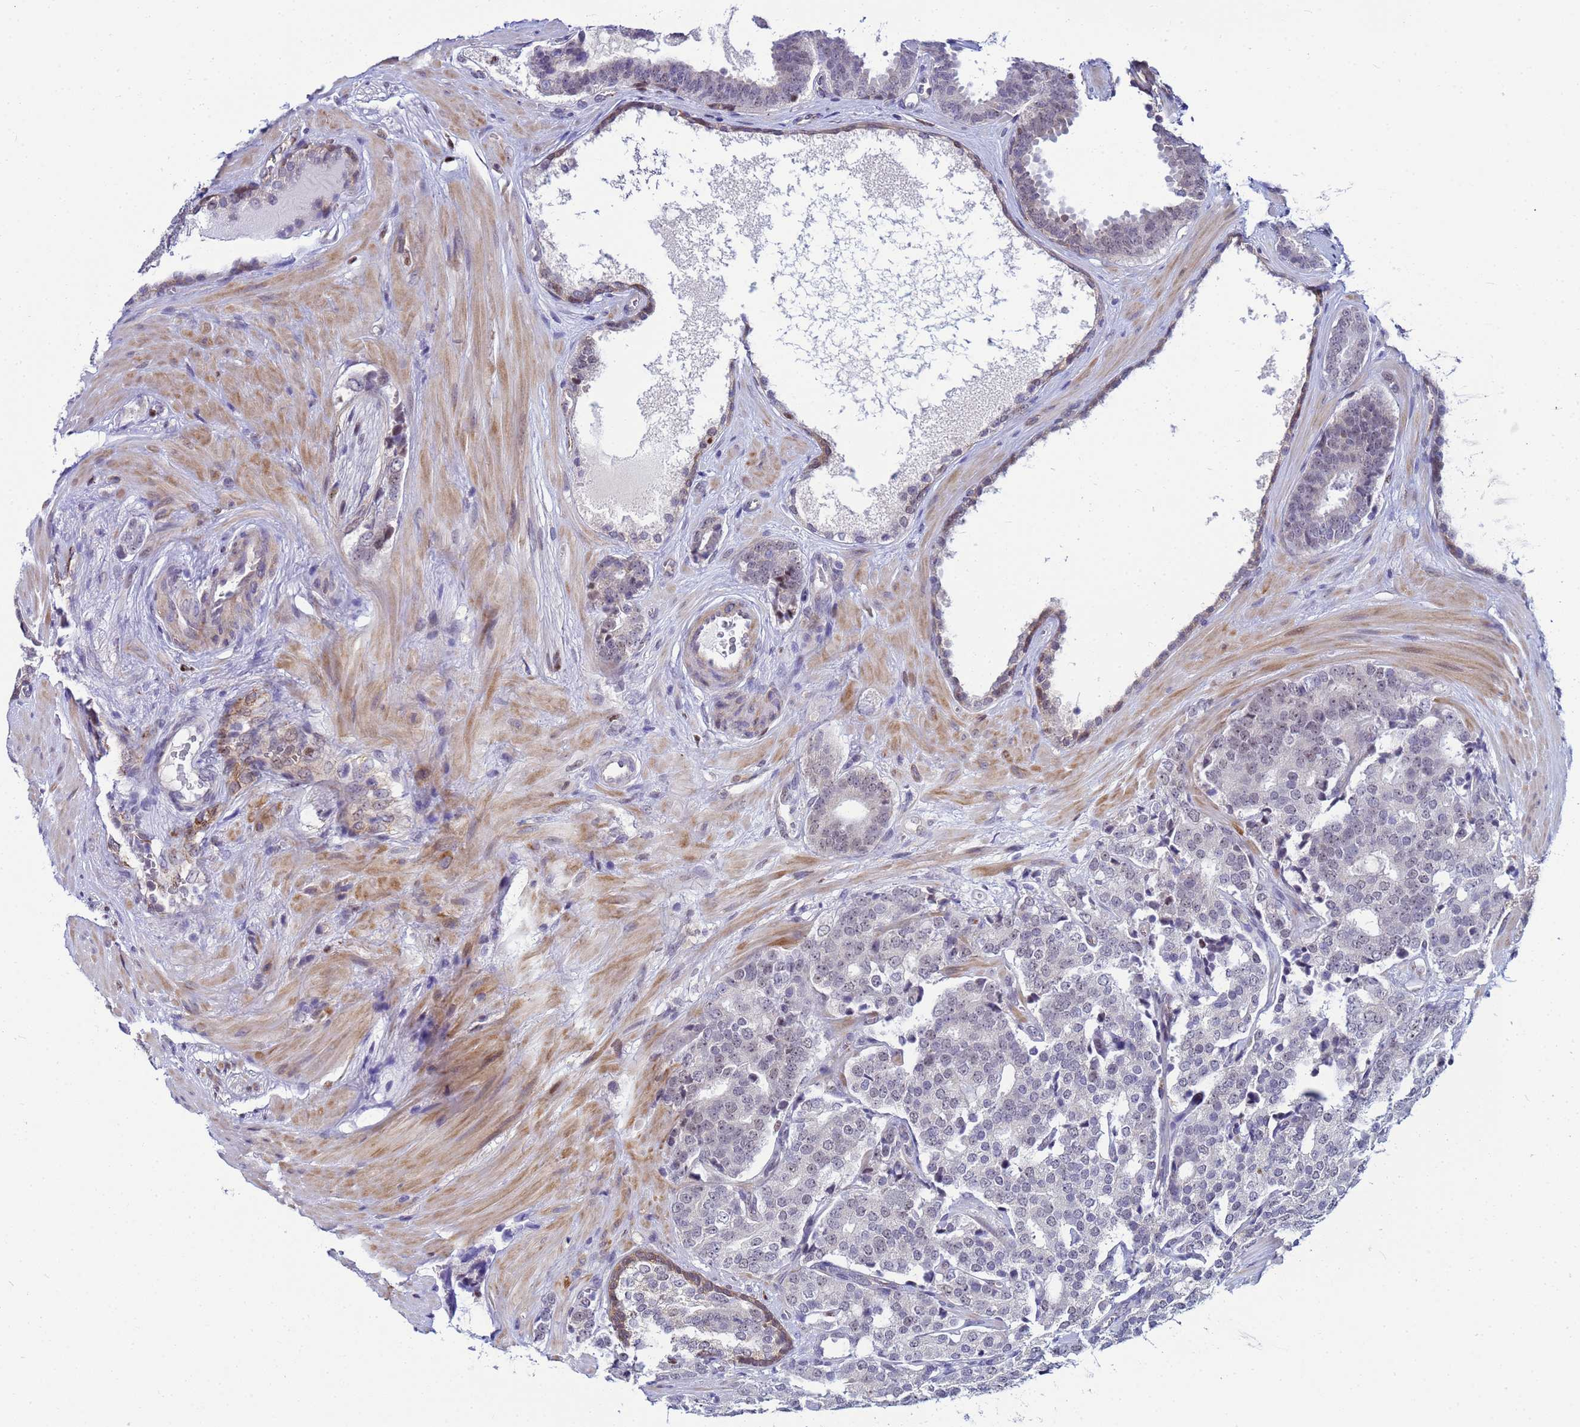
{"staining": {"intensity": "negative", "quantity": "none", "location": "none"}, "tissue": "prostate cancer", "cell_type": "Tumor cells", "image_type": "cancer", "snomed": [{"axis": "morphology", "description": "Adenocarcinoma, High grade"}, {"axis": "topography", "description": "Prostate"}], "caption": "This is an immunohistochemistry (IHC) histopathology image of human prostate high-grade adenocarcinoma. There is no staining in tumor cells.", "gene": "SLC25A37", "patient": {"sex": "male", "age": 63}}